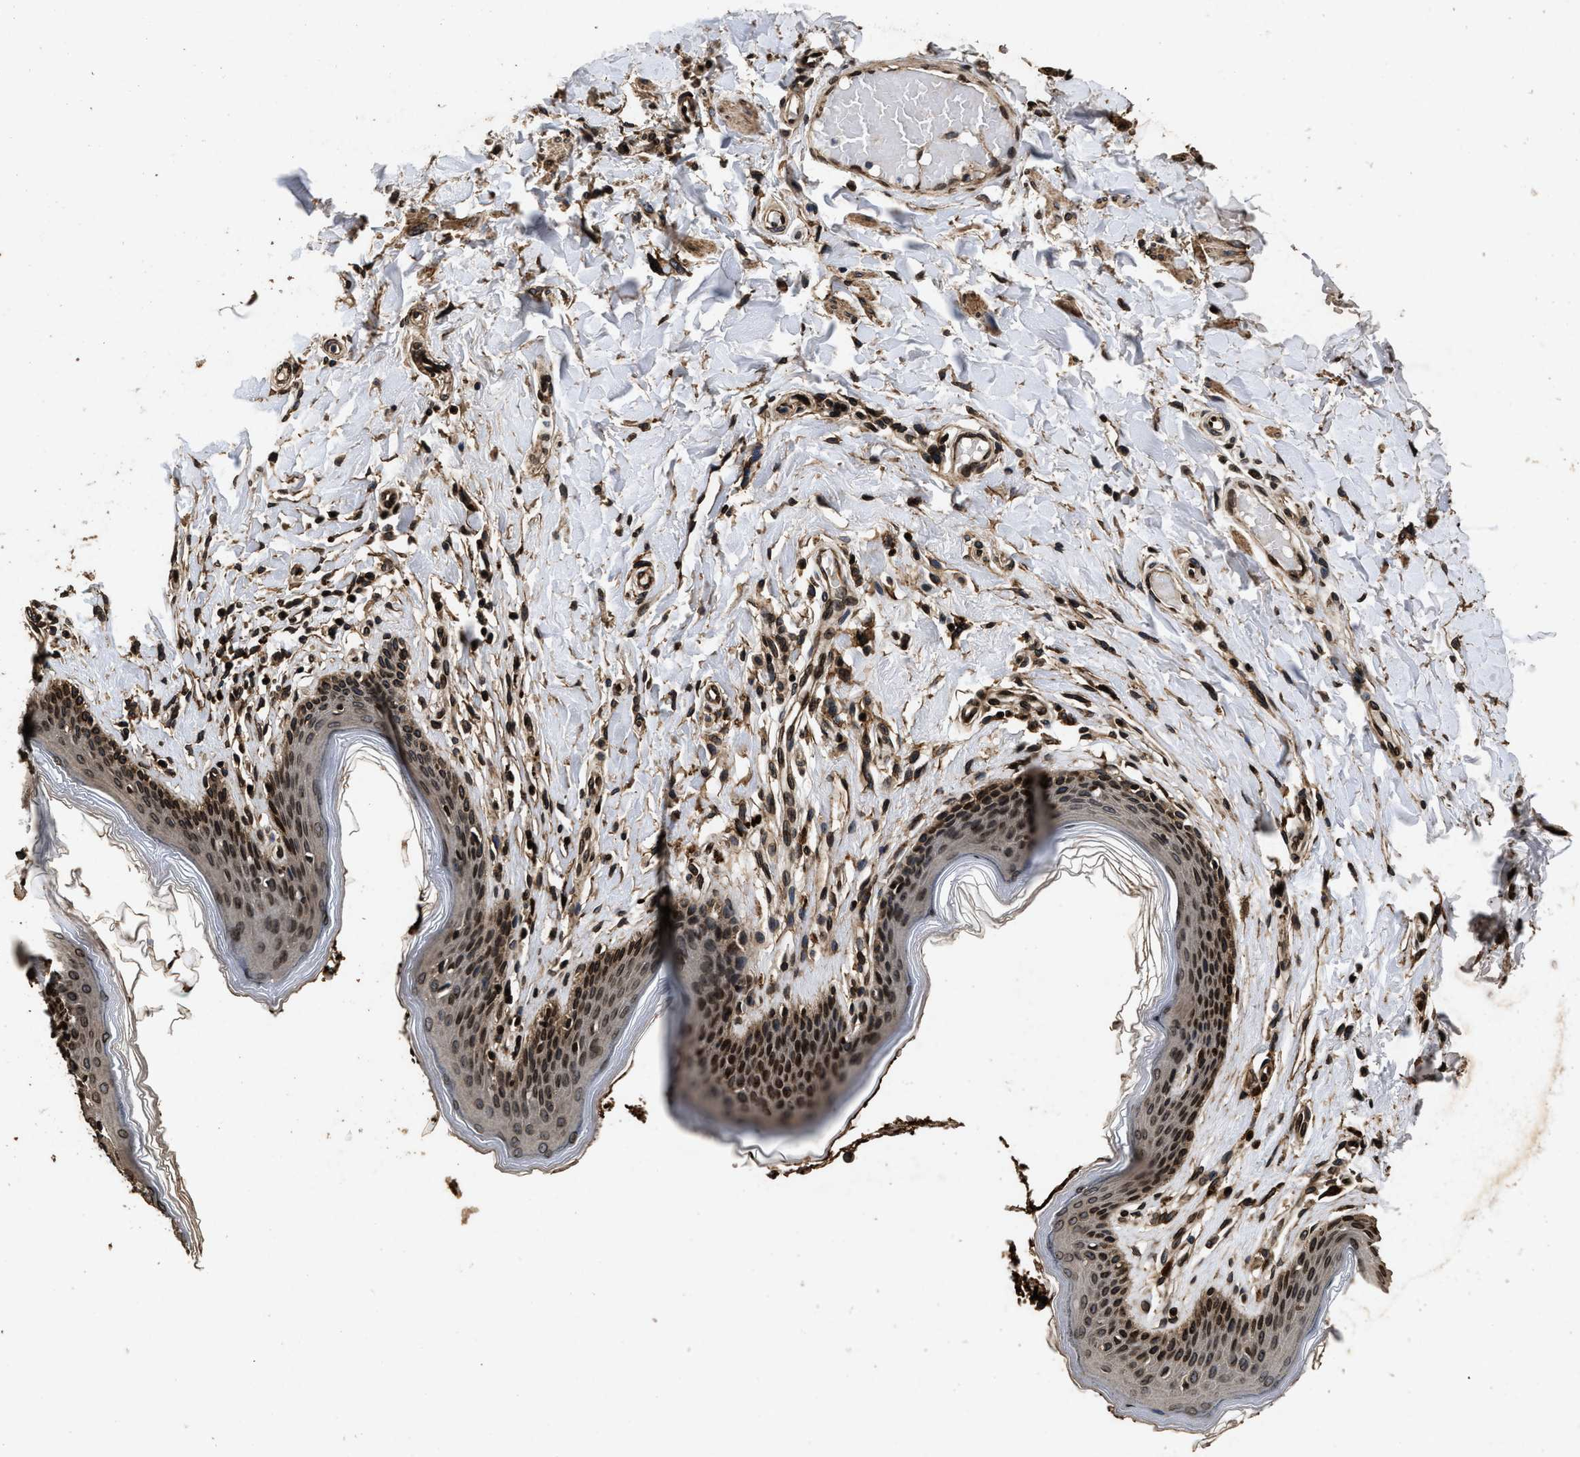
{"staining": {"intensity": "strong", "quantity": ">75%", "location": "cytoplasmic/membranous,nuclear"}, "tissue": "skin", "cell_type": "Epidermal cells", "image_type": "normal", "snomed": [{"axis": "morphology", "description": "Normal tissue, NOS"}, {"axis": "topography", "description": "Vulva"}], "caption": "Immunohistochemistry (IHC) staining of unremarkable skin, which displays high levels of strong cytoplasmic/membranous,nuclear positivity in approximately >75% of epidermal cells indicating strong cytoplasmic/membranous,nuclear protein expression. The staining was performed using DAB (3,3'-diaminobenzidine) (brown) for protein detection and nuclei were counterstained in hematoxylin (blue).", "gene": "ACCS", "patient": {"sex": "female", "age": 66}}